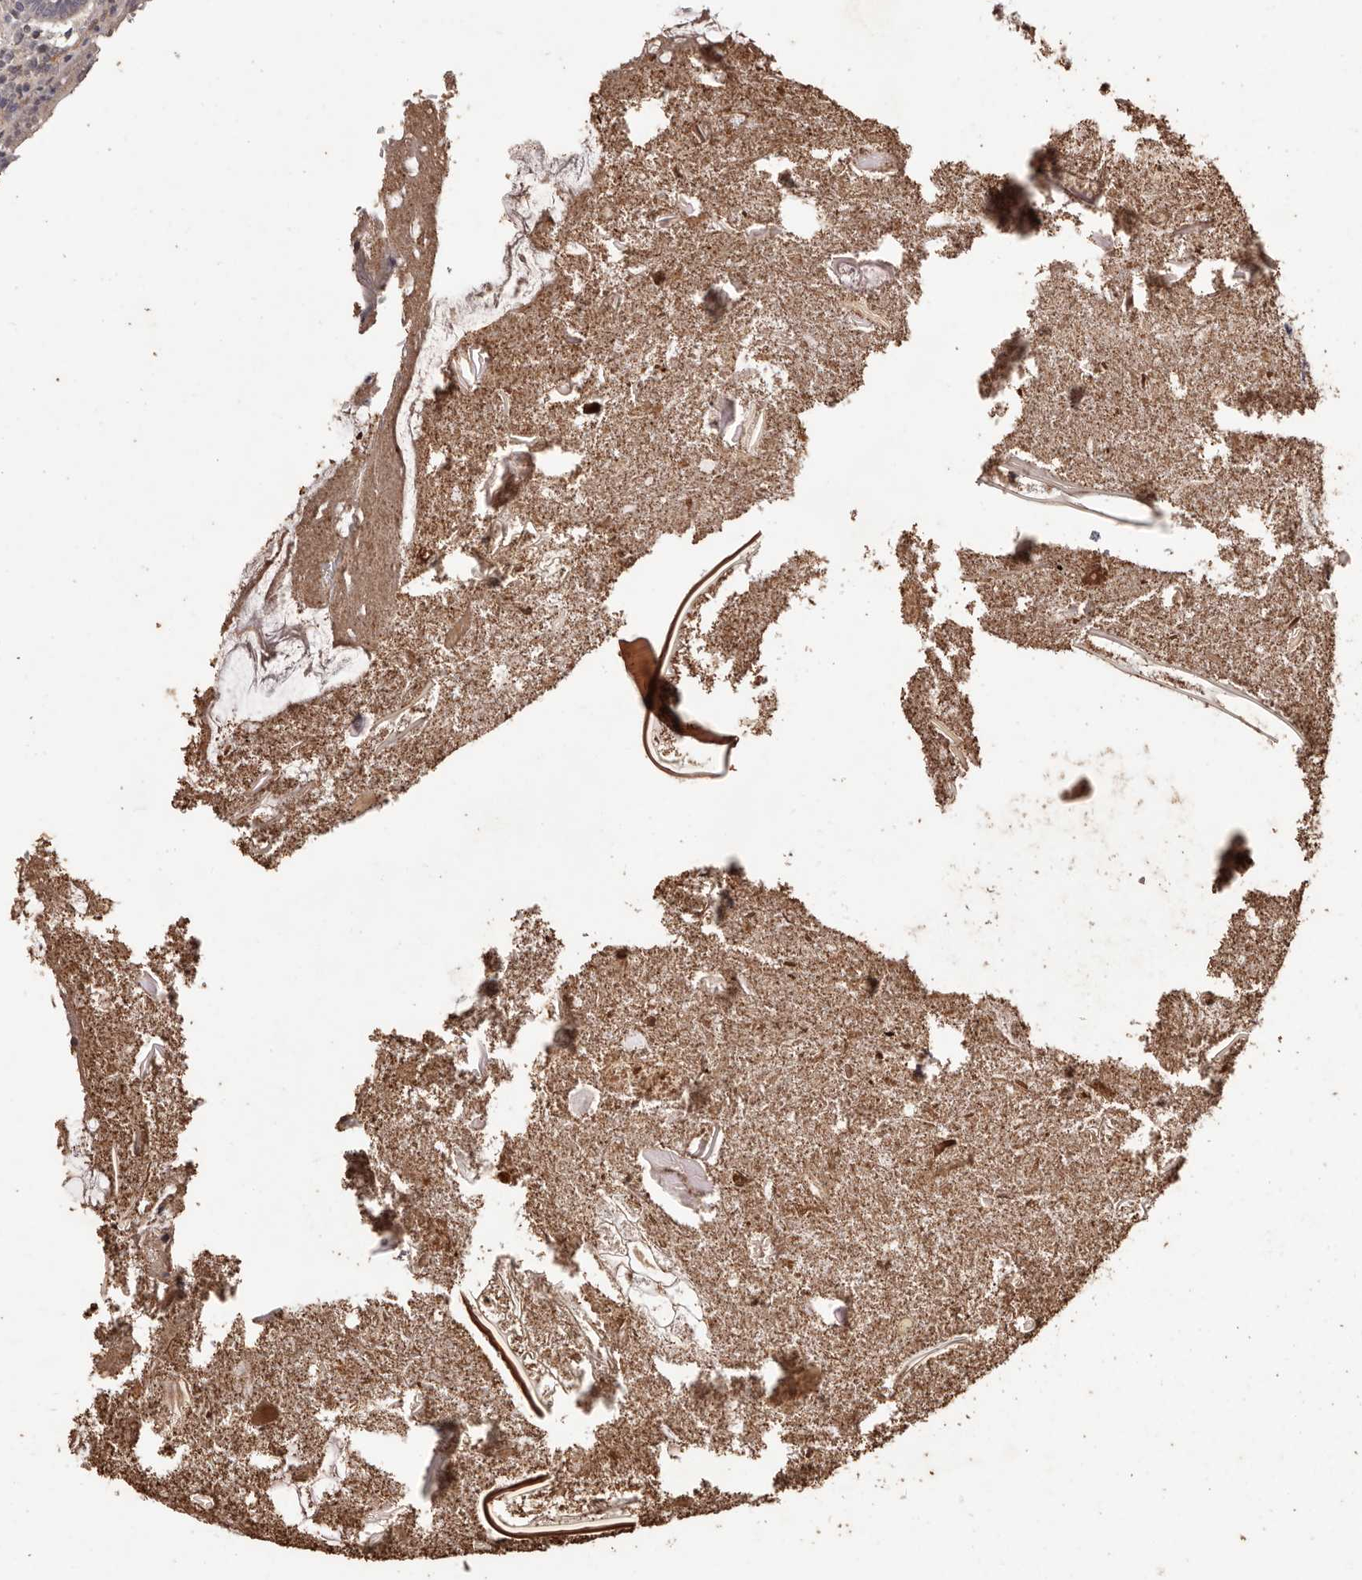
{"staining": {"intensity": "weak", "quantity": "25%-75%", "location": "cytoplasmic/membranous"}, "tissue": "appendix", "cell_type": "Glandular cells", "image_type": "normal", "snomed": [{"axis": "morphology", "description": "Normal tissue, NOS"}, {"axis": "topography", "description": "Appendix"}], "caption": "Weak cytoplasmic/membranous protein positivity is appreciated in approximately 25%-75% of glandular cells in appendix.", "gene": "NAV1", "patient": {"sex": "female", "age": 17}}